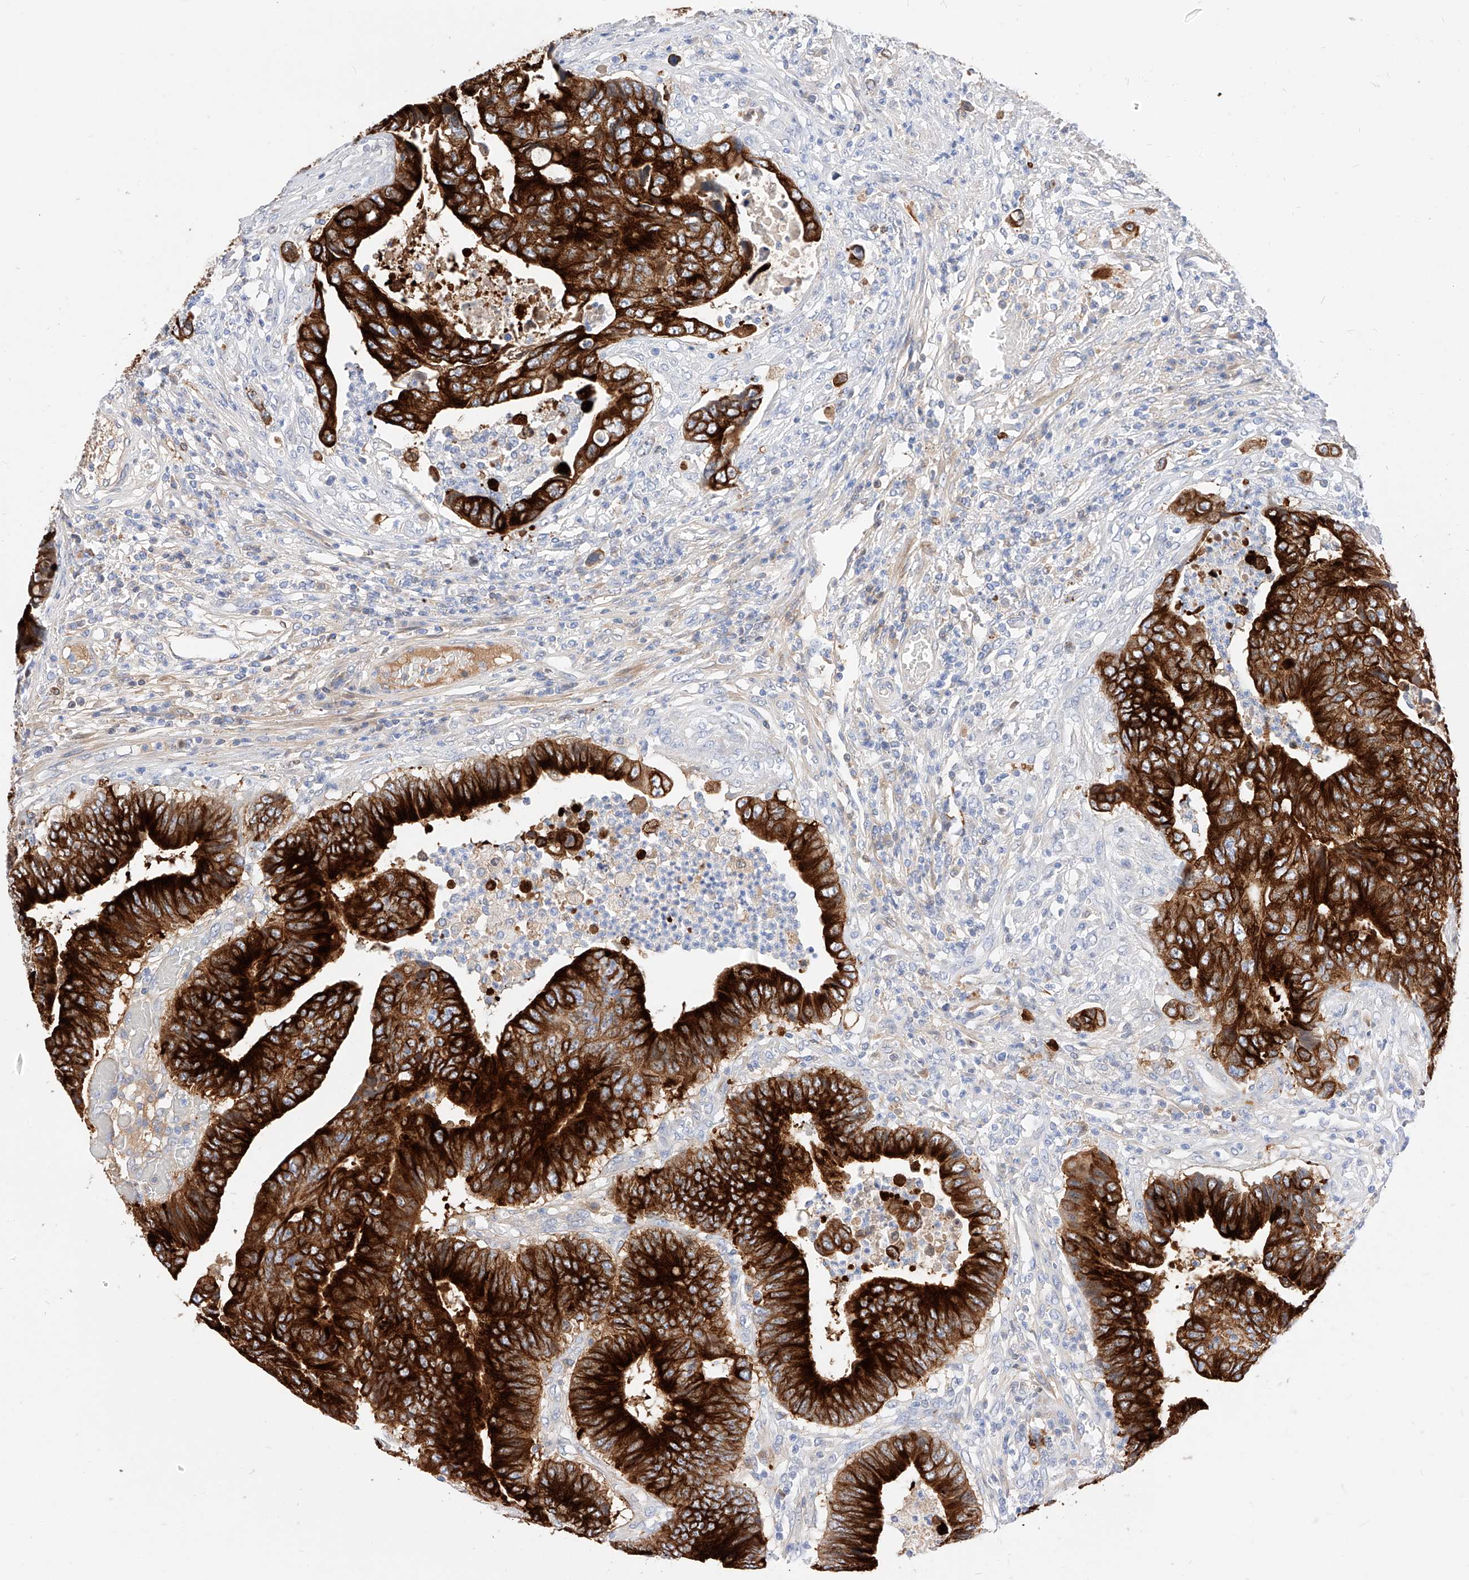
{"staining": {"intensity": "strong", "quantity": ">75%", "location": "cytoplasmic/membranous"}, "tissue": "colorectal cancer", "cell_type": "Tumor cells", "image_type": "cancer", "snomed": [{"axis": "morphology", "description": "Adenocarcinoma, NOS"}, {"axis": "topography", "description": "Rectum"}], "caption": "Brown immunohistochemical staining in human adenocarcinoma (colorectal) exhibits strong cytoplasmic/membranous positivity in about >75% of tumor cells.", "gene": "MAP7", "patient": {"sex": "male", "age": 84}}